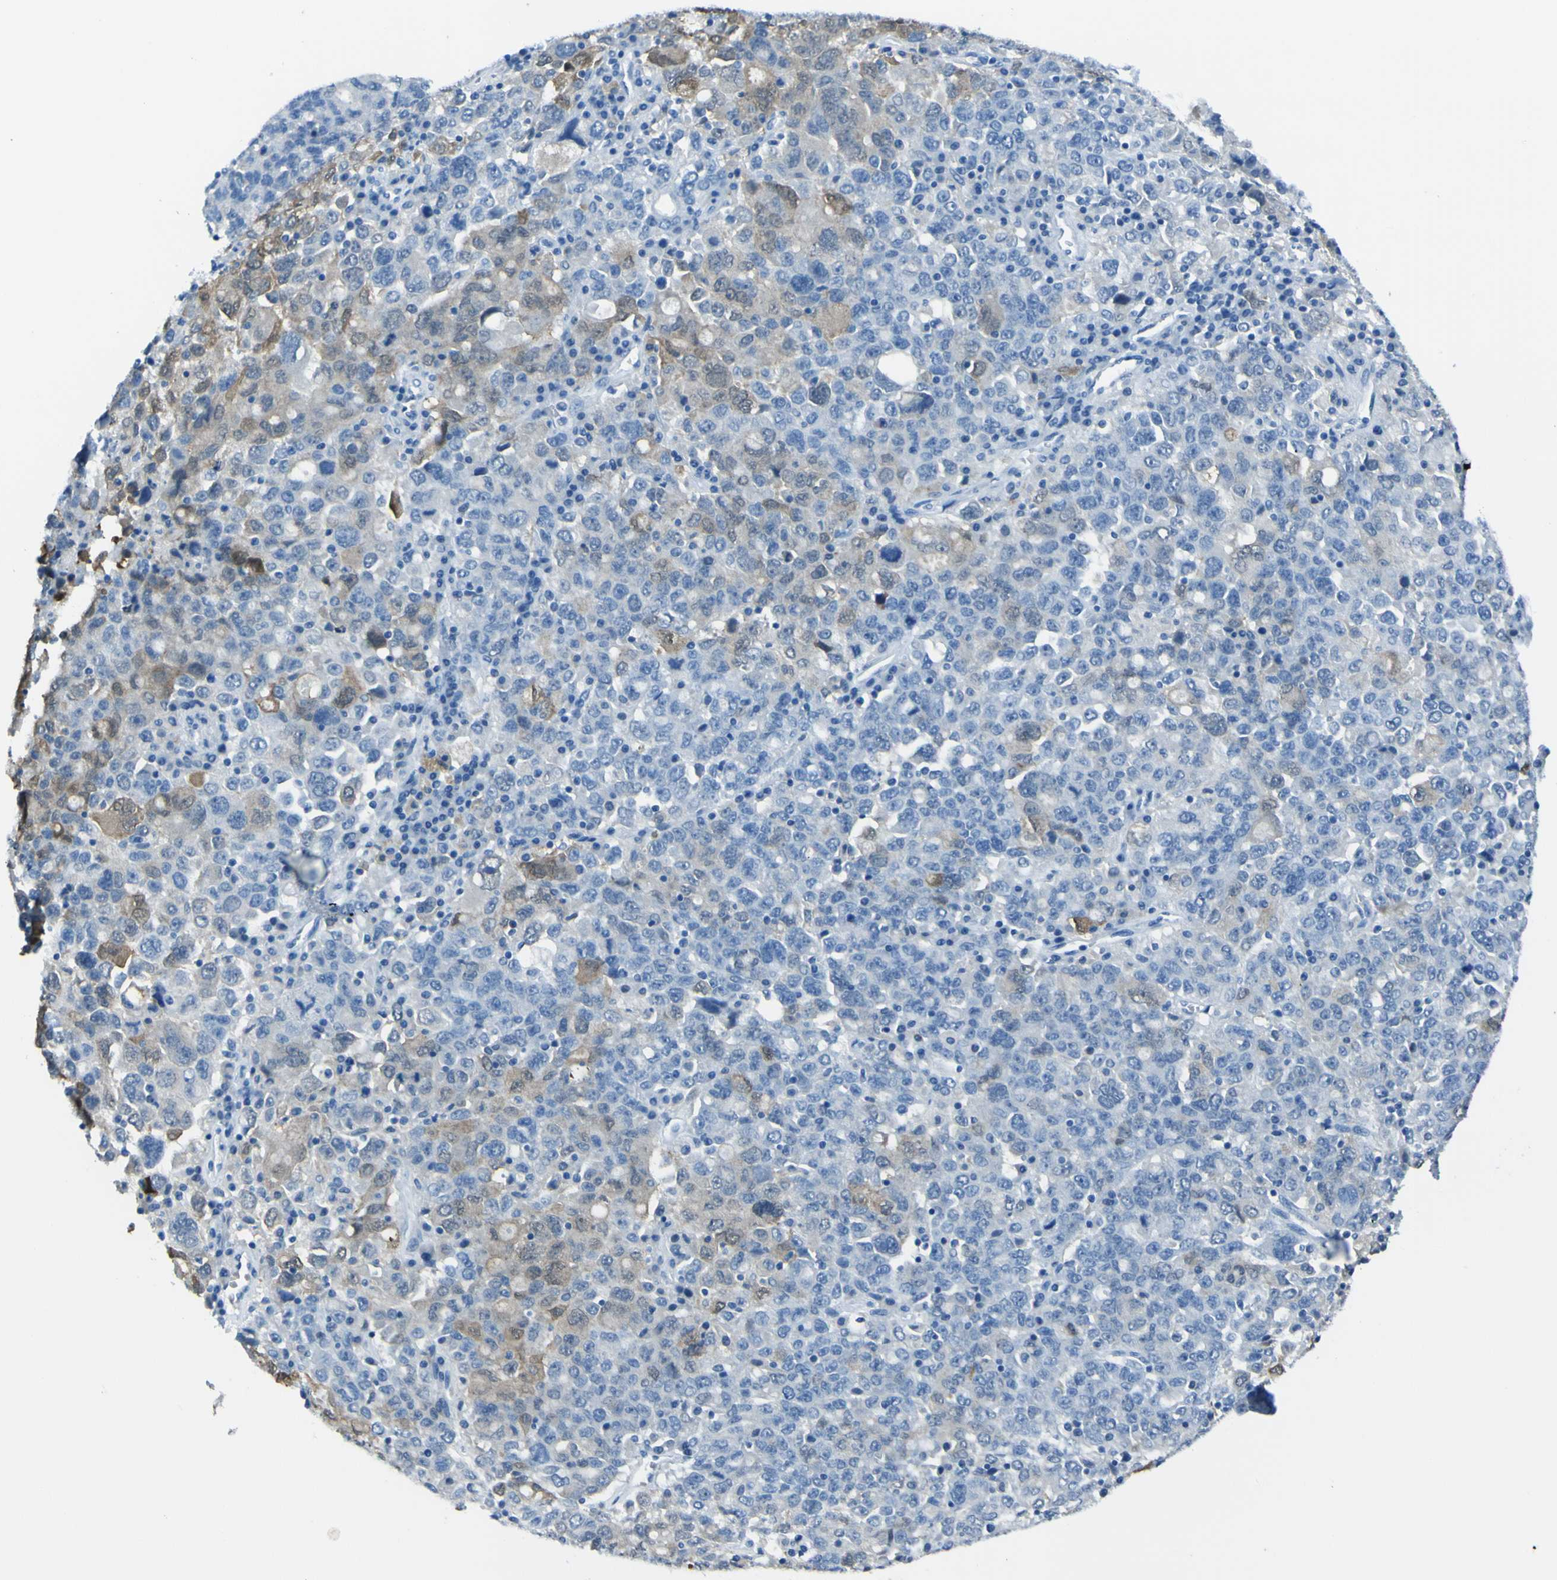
{"staining": {"intensity": "weak", "quantity": "<25%", "location": "cytoplasmic/membranous"}, "tissue": "ovarian cancer", "cell_type": "Tumor cells", "image_type": "cancer", "snomed": [{"axis": "morphology", "description": "Carcinoma, endometroid"}, {"axis": "topography", "description": "Ovary"}], "caption": "Ovarian cancer (endometroid carcinoma) stained for a protein using IHC displays no staining tumor cells.", "gene": "PHKG1", "patient": {"sex": "female", "age": 62}}